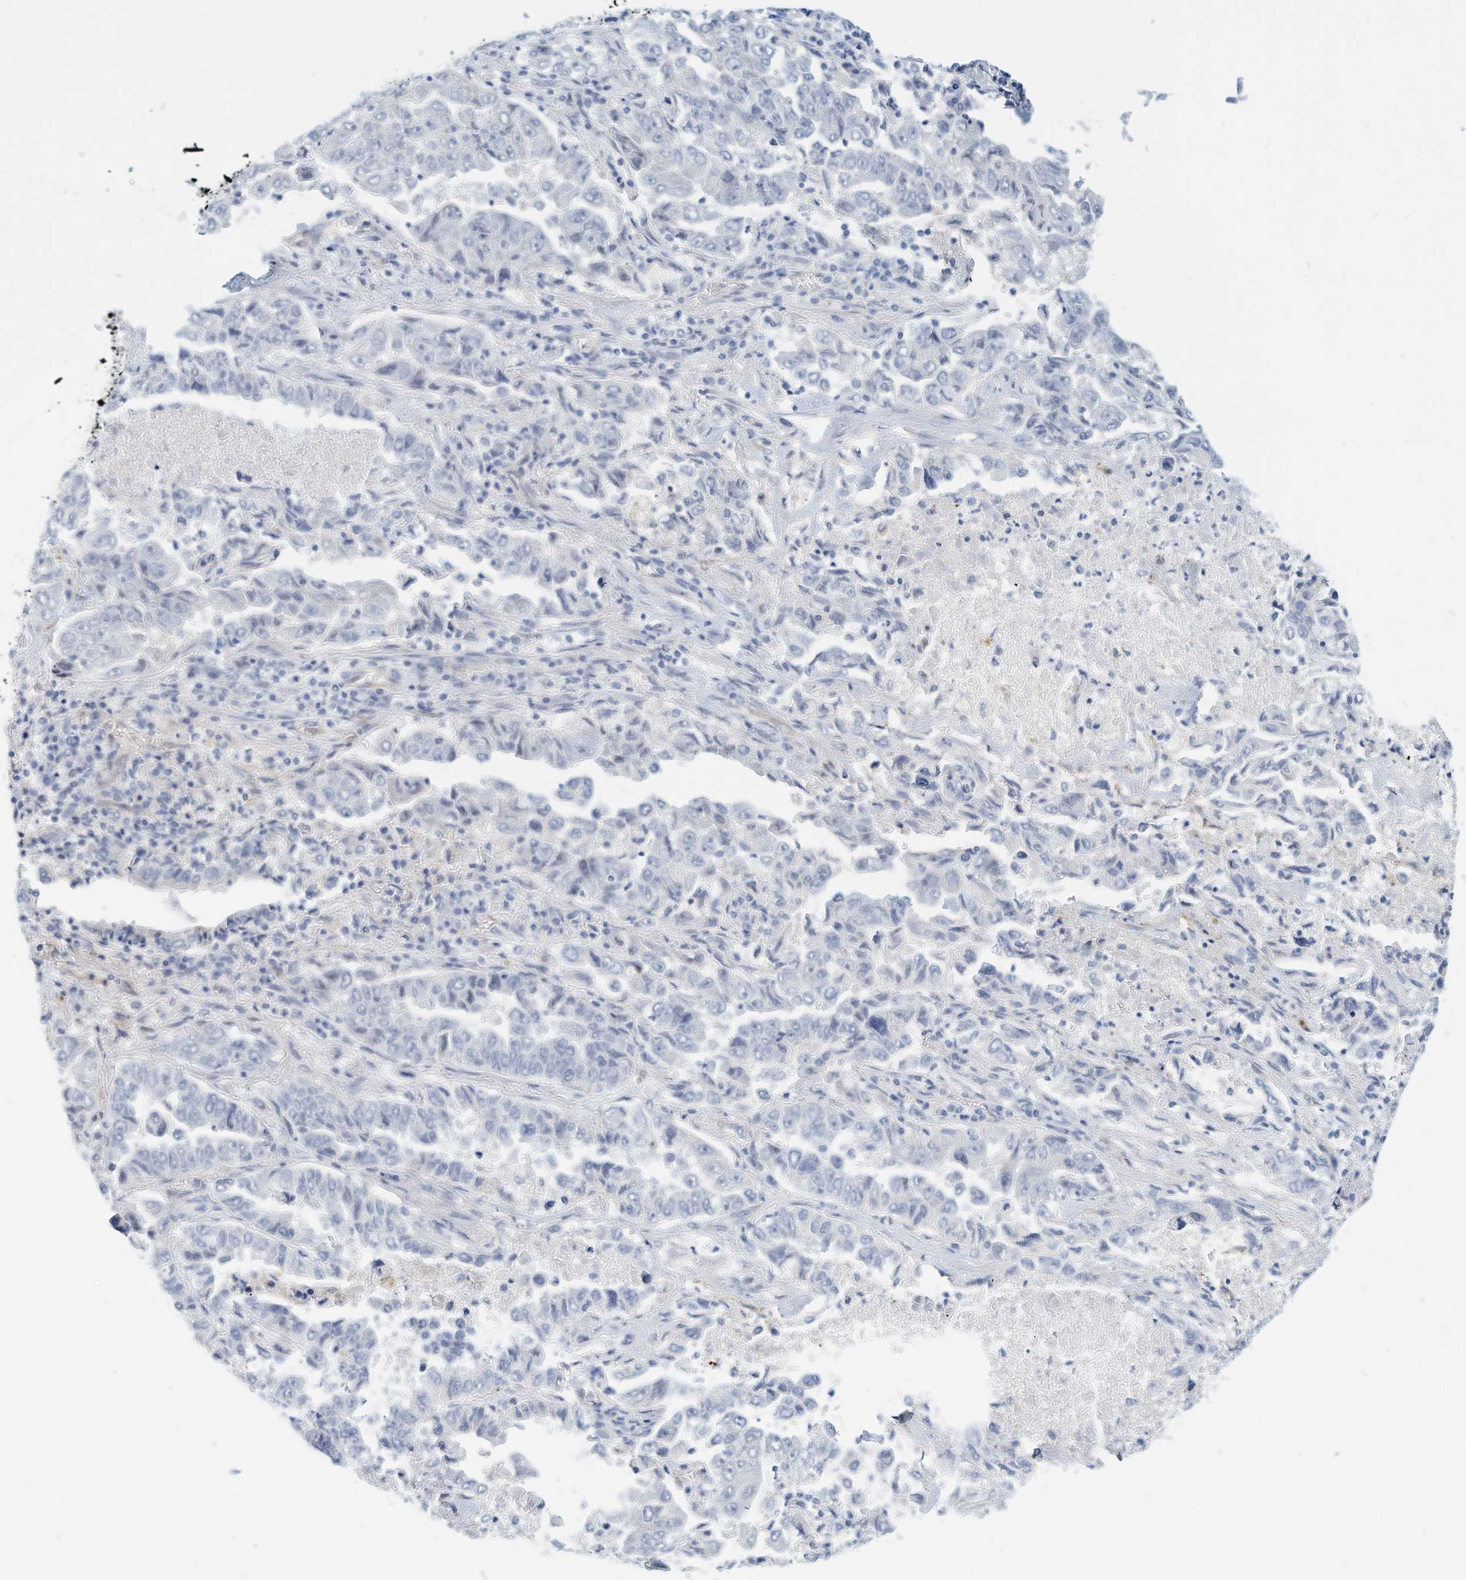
{"staining": {"intensity": "negative", "quantity": "none", "location": "none"}, "tissue": "lung cancer", "cell_type": "Tumor cells", "image_type": "cancer", "snomed": [{"axis": "morphology", "description": "Adenocarcinoma, NOS"}, {"axis": "topography", "description": "Lung"}], "caption": "DAB immunohistochemical staining of human adenocarcinoma (lung) shows no significant staining in tumor cells.", "gene": "ARHGAP28", "patient": {"sex": "female", "age": 51}}